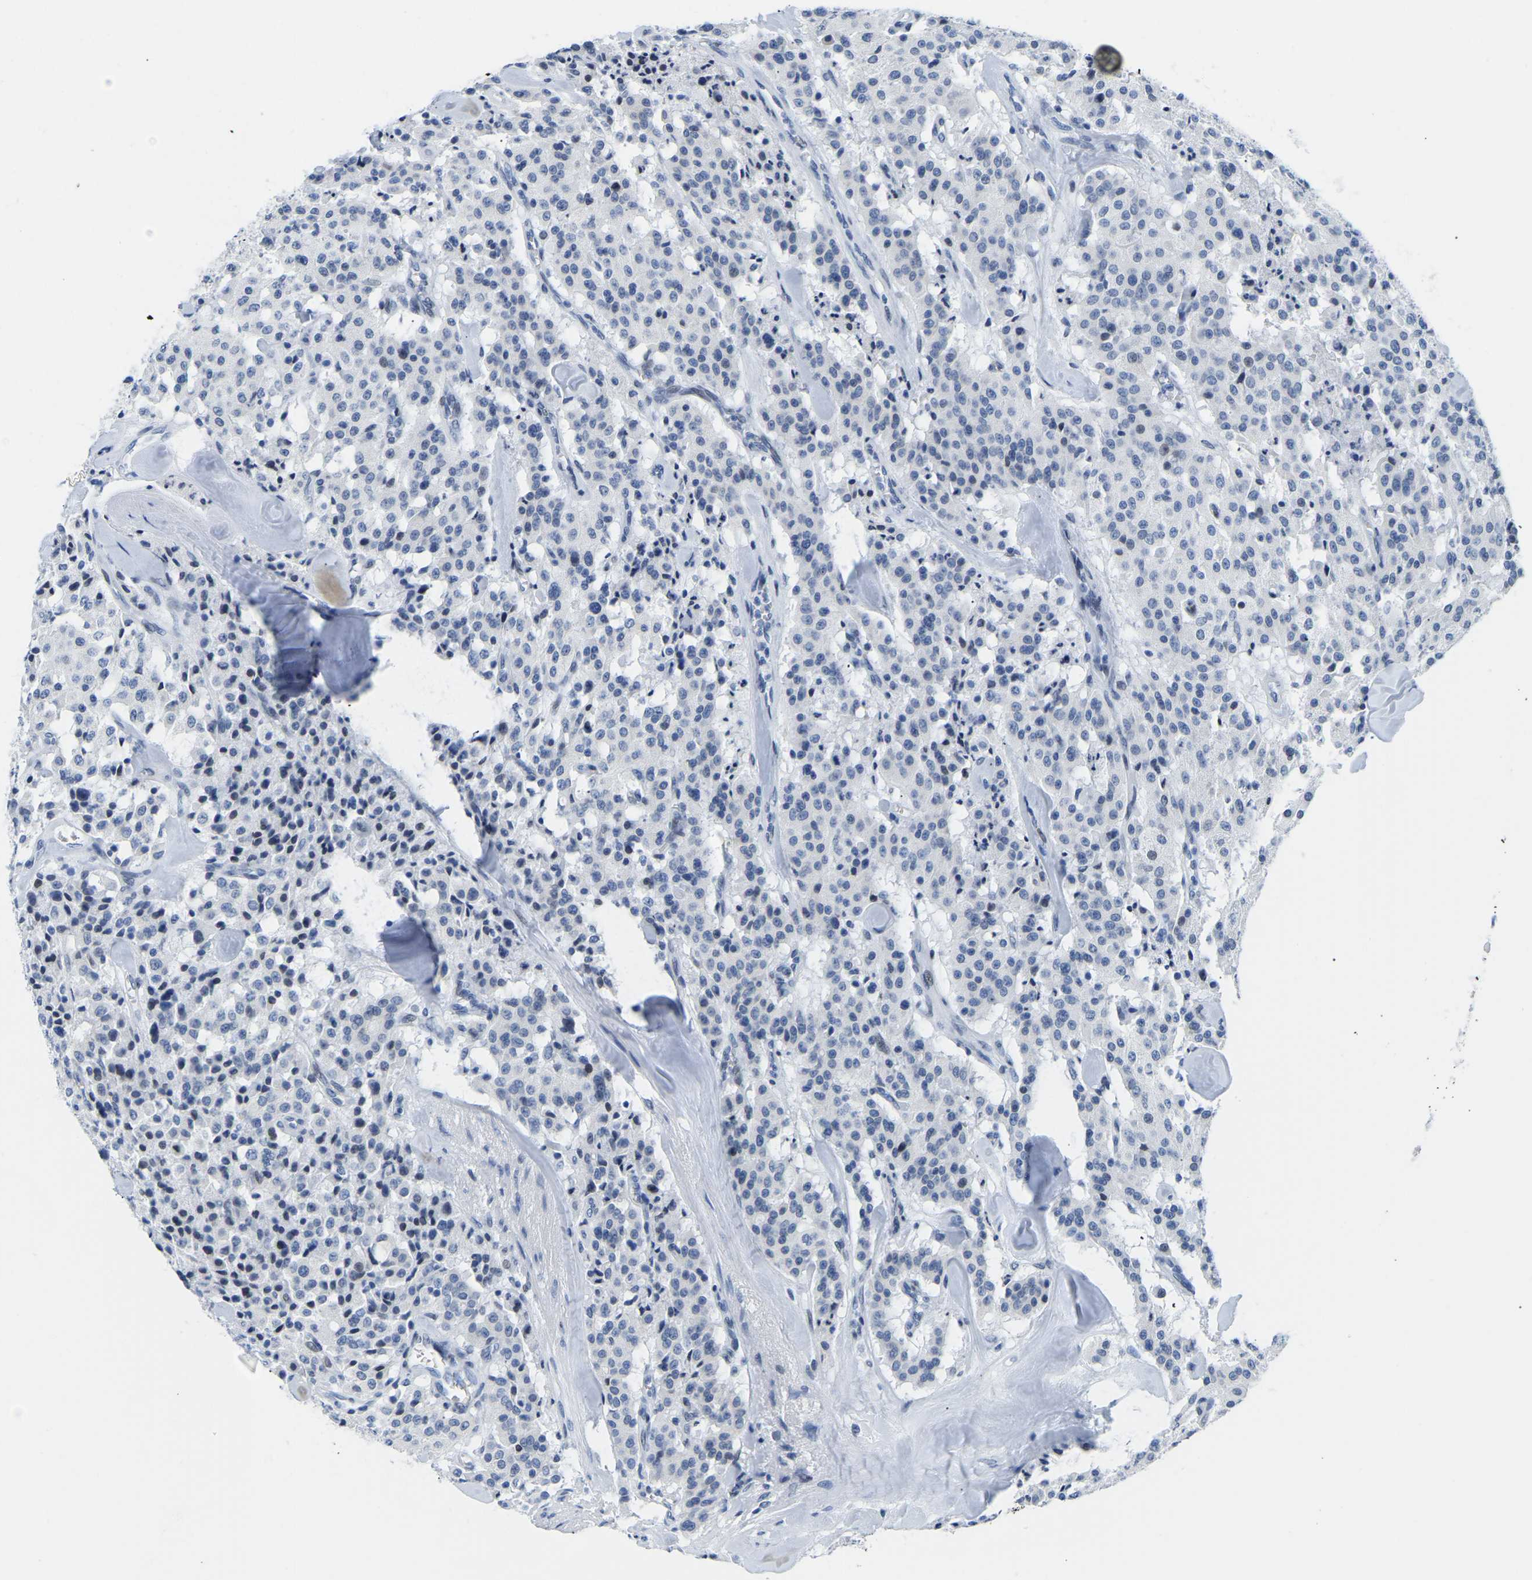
{"staining": {"intensity": "negative", "quantity": "none", "location": "none"}, "tissue": "carcinoid", "cell_type": "Tumor cells", "image_type": "cancer", "snomed": [{"axis": "morphology", "description": "Carcinoid, malignant, NOS"}, {"axis": "topography", "description": "Lung"}], "caption": "Immunohistochemical staining of human carcinoid shows no significant staining in tumor cells. (IHC, brightfield microscopy, high magnification).", "gene": "UPK3A", "patient": {"sex": "male", "age": 30}}